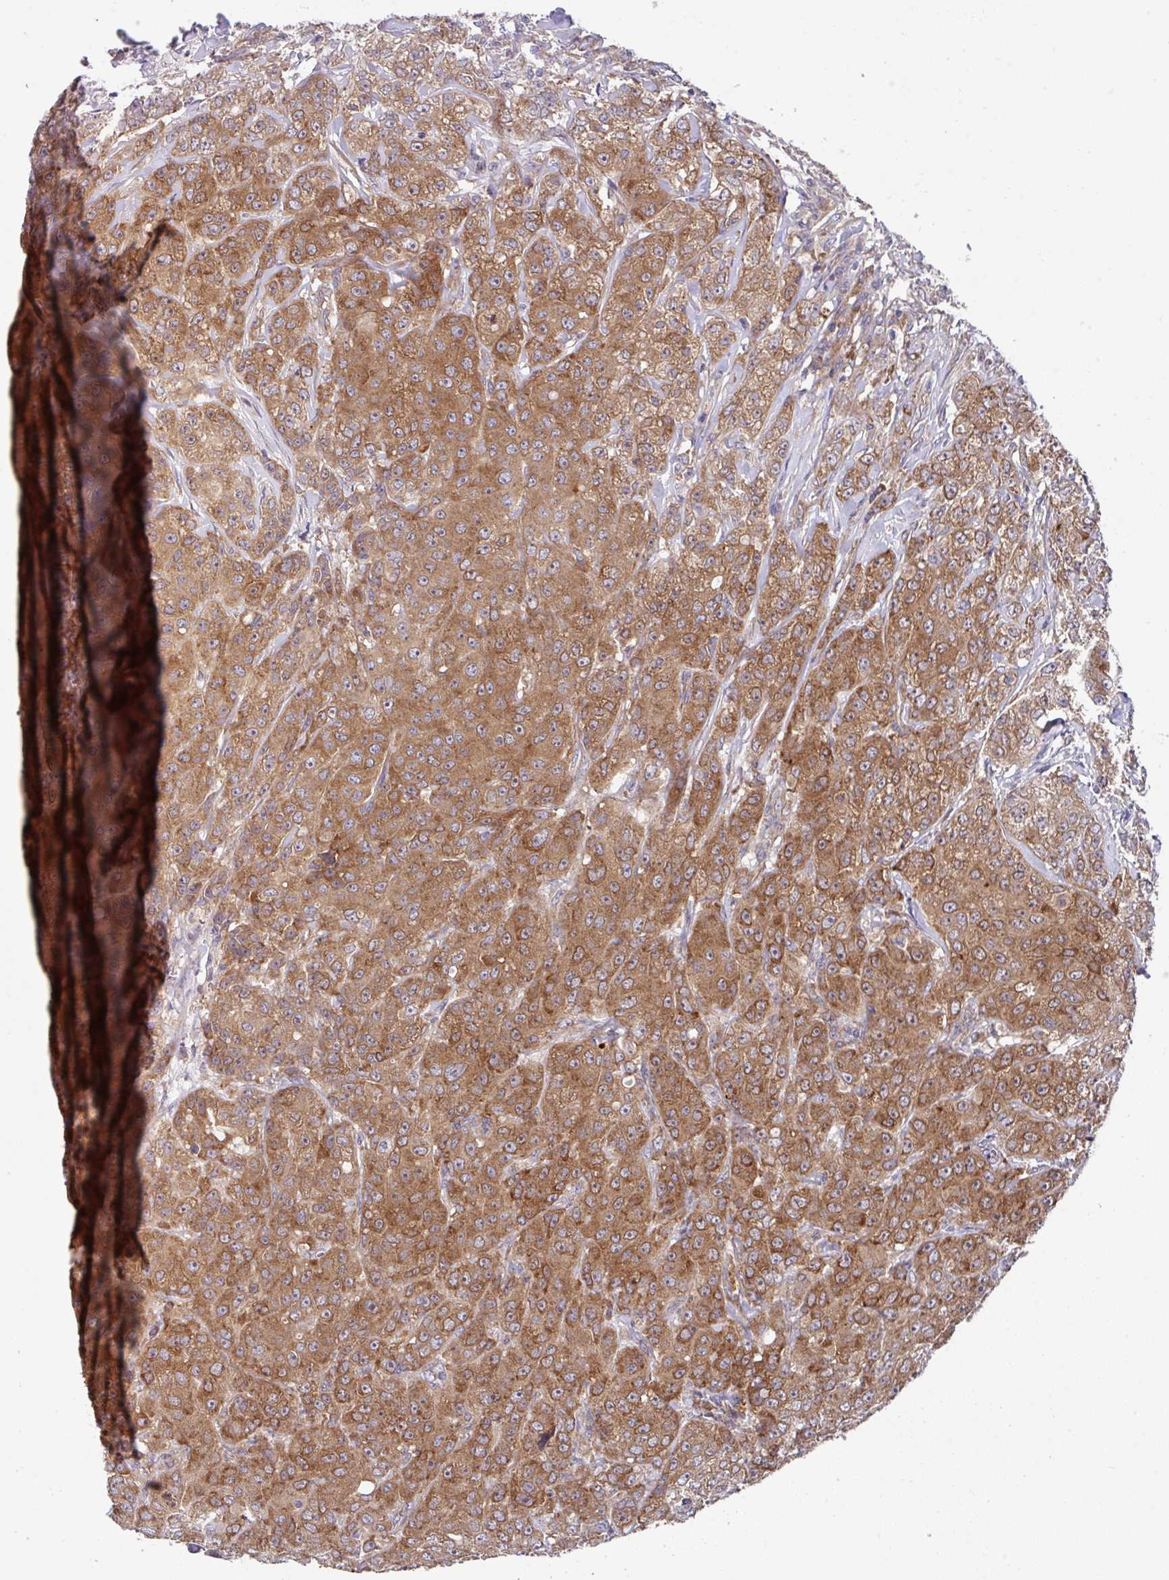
{"staining": {"intensity": "strong", "quantity": ">75%", "location": "cytoplasmic/membranous"}, "tissue": "breast cancer", "cell_type": "Tumor cells", "image_type": "cancer", "snomed": [{"axis": "morphology", "description": "Duct carcinoma"}, {"axis": "topography", "description": "Breast"}], "caption": "Immunohistochemistry staining of intraductal carcinoma (breast), which reveals high levels of strong cytoplasmic/membranous positivity in about >75% of tumor cells indicating strong cytoplasmic/membranous protein expression. The staining was performed using DAB (brown) for protein detection and nuclei were counterstained in hematoxylin (blue).", "gene": "EIF4B", "patient": {"sex": "female", "age": 43}}